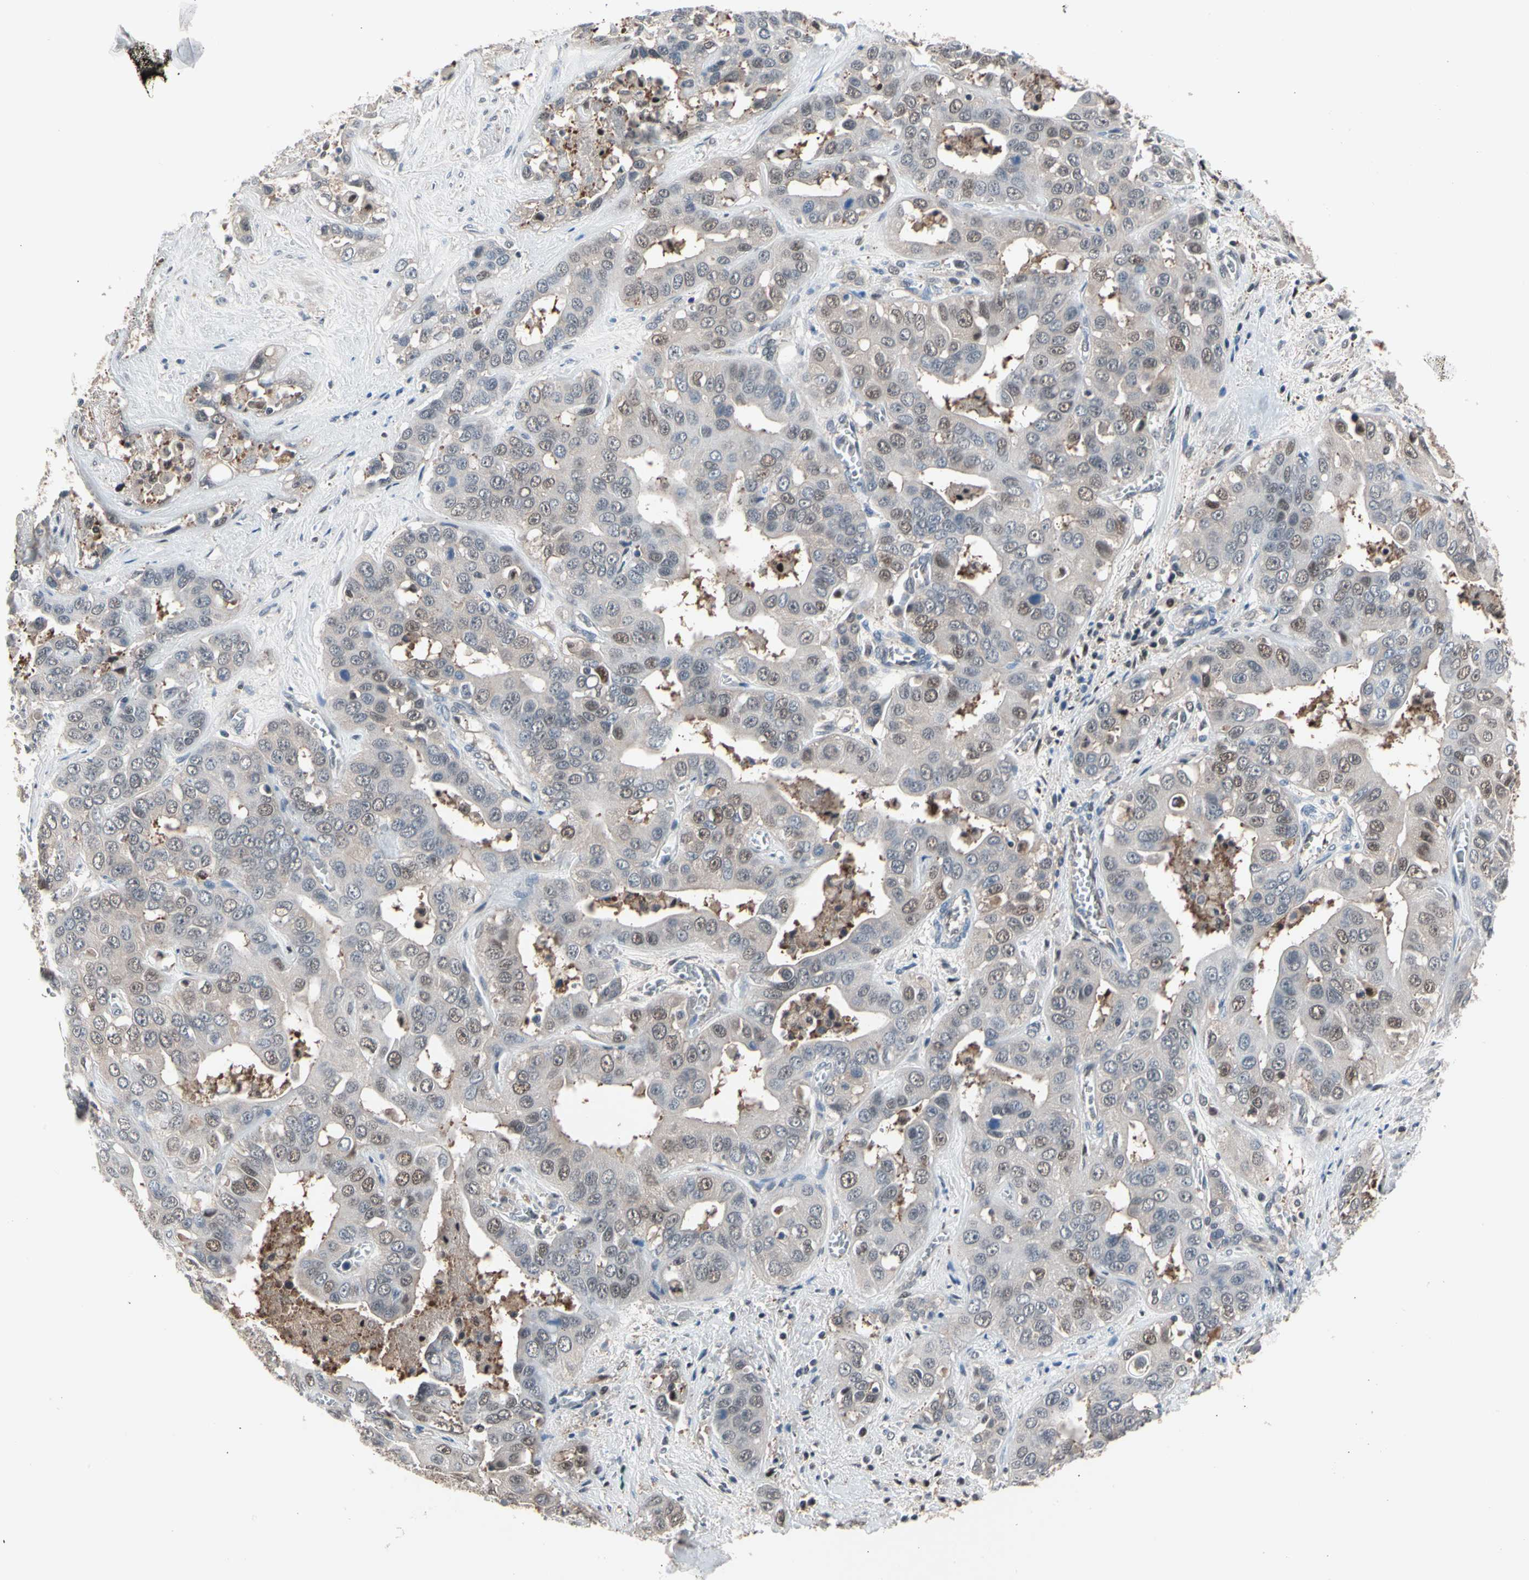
{"staining": {"intensity": "weak", "quantity": "25%-75%", "location": "cytoplasmic/membranous,nuclear"}, "tissue": "liver cancer", "cell_type": "Tumor cells", "image_type": "cancer", "snomed": [{"axis": "morphology", "description": "Cholangiocarcinoma"}, {"axis": "topography", "description": "Liver"}], "caption": "Liver cancer (cholangiocarcinoma) tissue demonstrates weak cytoplasmic/membranous and nuclear positivity in approximately 25%-75% of tumor cells, visualized by immunohistochemistry.", "gene": "PSMA2", "patient": {"sex": "female", "age": 52}}